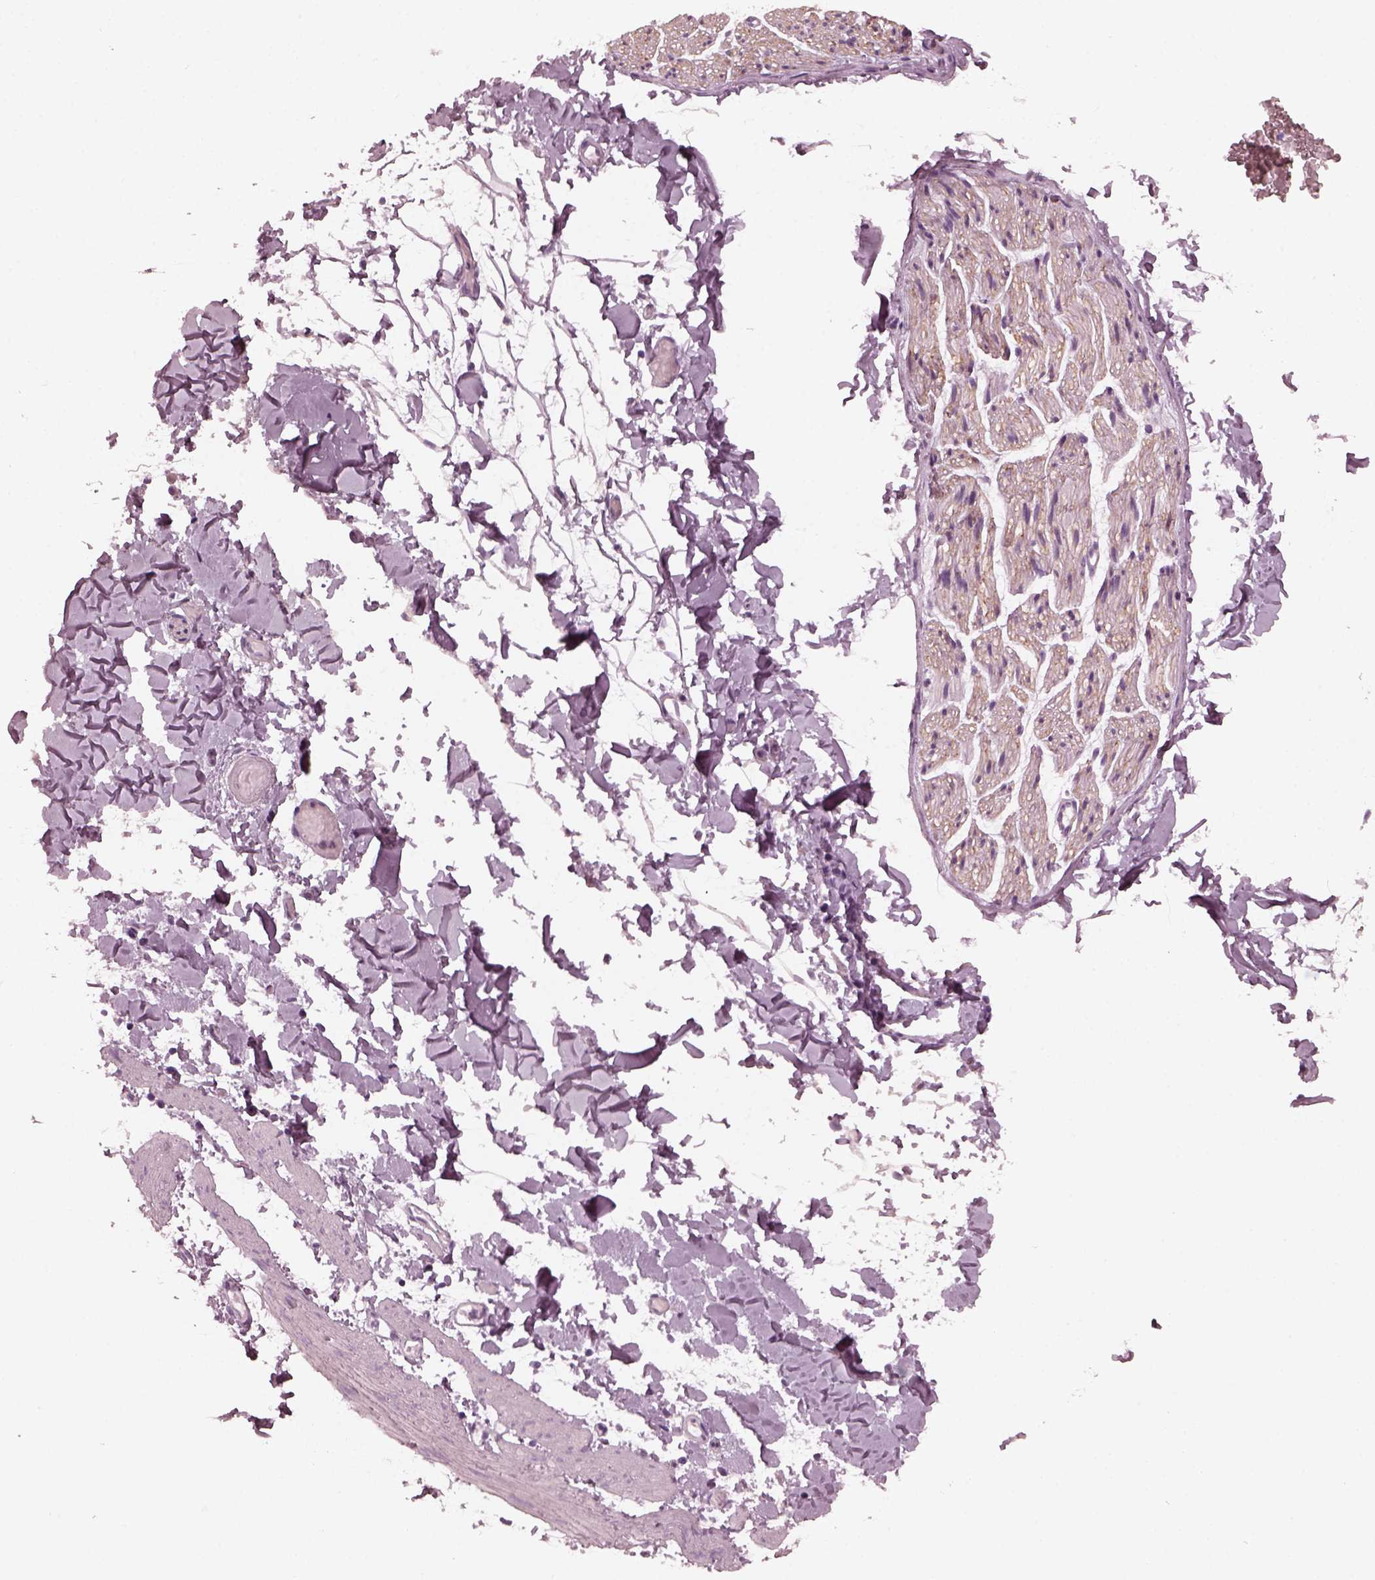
{"staining": {"intensity": "negative", "quantity": "none", "location": "none"}, "tissue": "adipose tissue", "cell_type": "Adipocytes", "image_type": "normal", "snomed": [{"axis": "morphology", "description": "Normal tissue, NOS"}, {"axis": "topography", "description": "Gallbladder"}, {"axis": "topography", "description": "Peripheral nerve tissue"}], "caption": "Human adipose tissue stained for a protein using immunohistochemistry reveals no positivity in adipocytes.", "gene": "GRM6", "patient": {"sex": "female", "age": 45}}